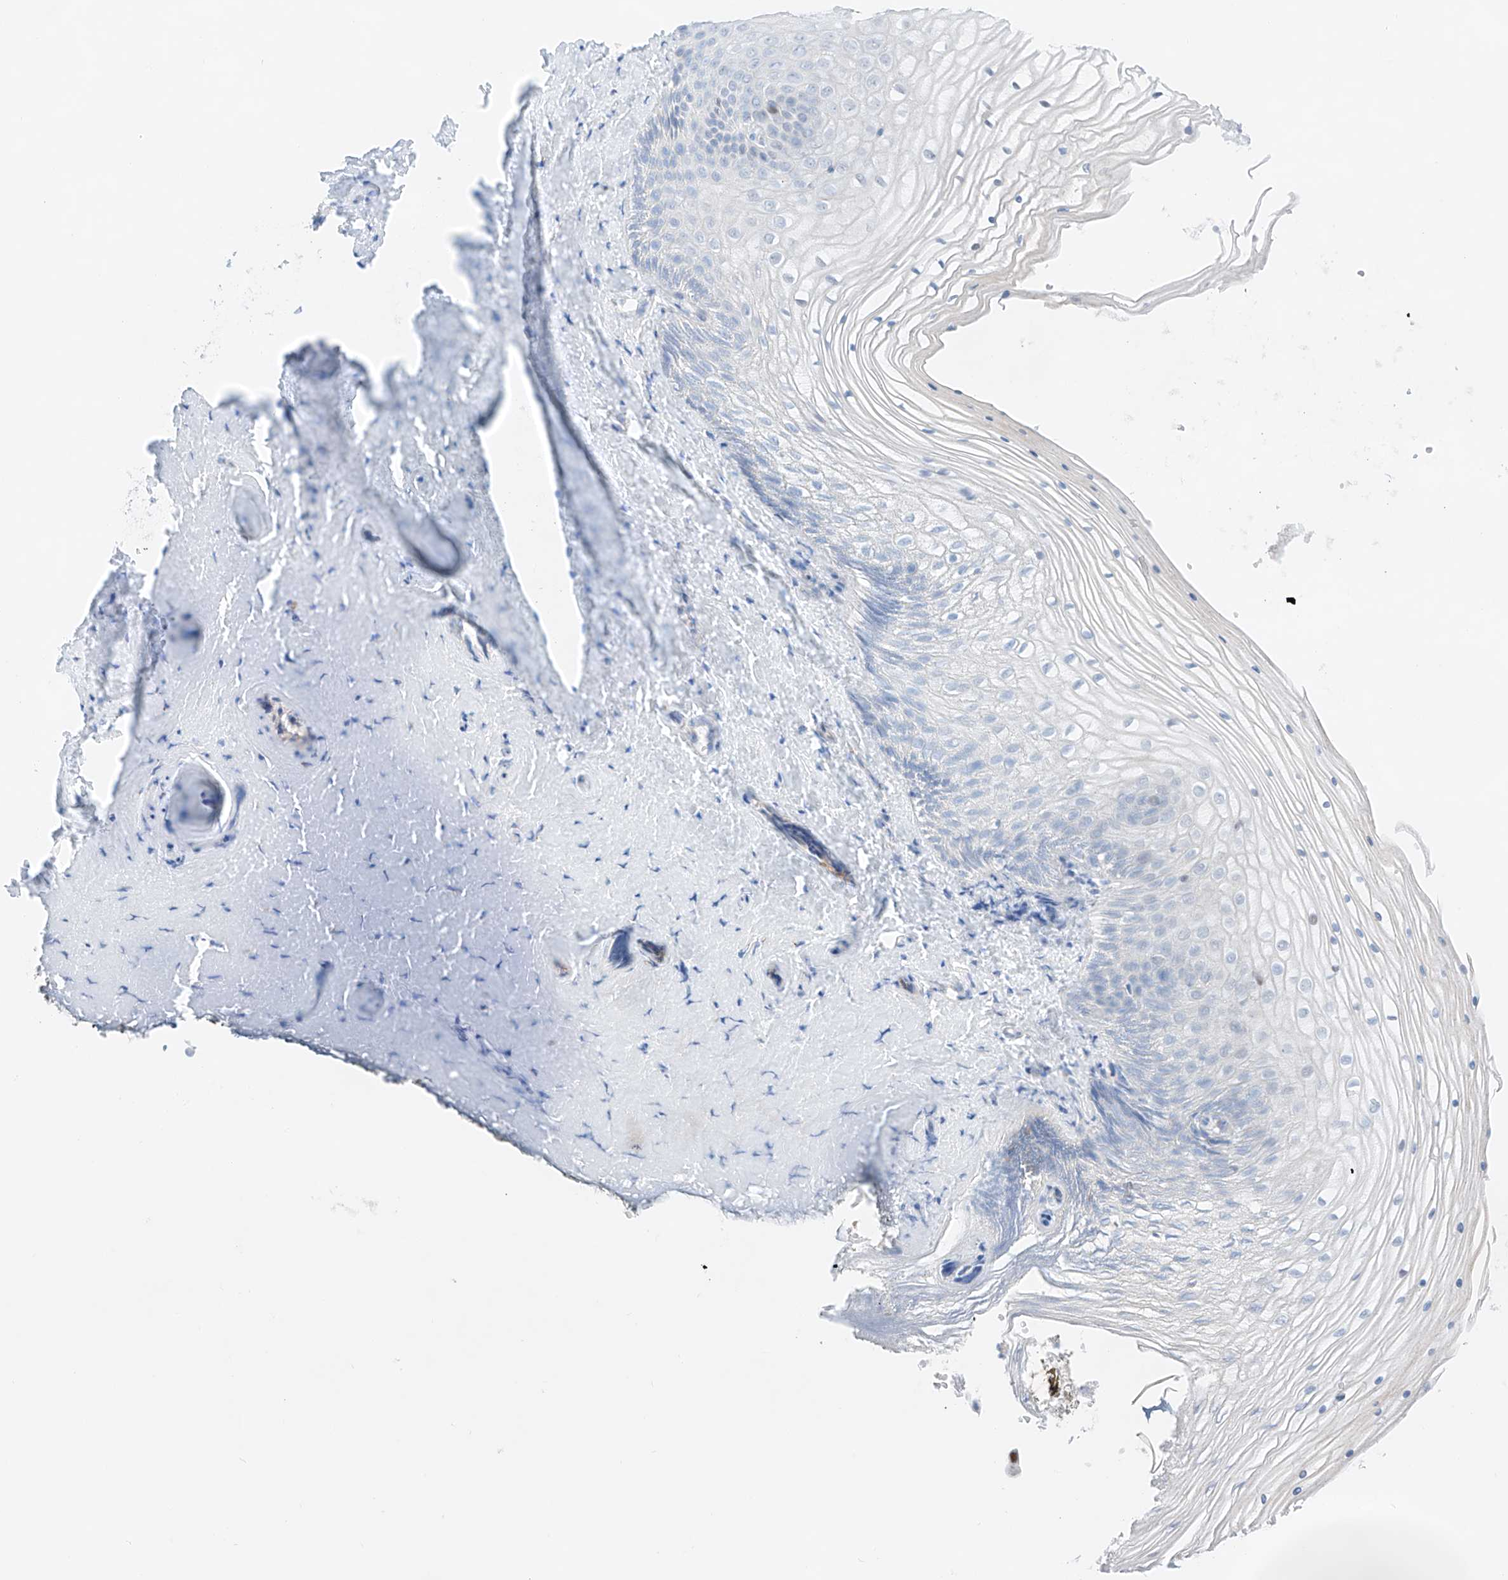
{"staining": {"intensity": "moderate", "quantity": "25%-75%", "location": "nuclear"}, "tissue": "vagina", "cell_type": "Squamous epithelial cells", "image_type": "normal", "snomed": [{"axis": "morphology", "description": "Normal tissue, NOS"}, {"axis": "topography", "description": "Vagina"}, {"axis": "topography", "description": "Cervix"}], "caption": "Unremarkable vagina reveals moderate nuclear expression in about 25%-75% of squamous epithelial cells, visualized by immunohistochemistry. (DAB (3,3'-diaminobenzidine) = brown stain, brightfield microscopy at high magnification).", "gene": "NT5C3B", "patient": {"sex": "female", "age": 40}}